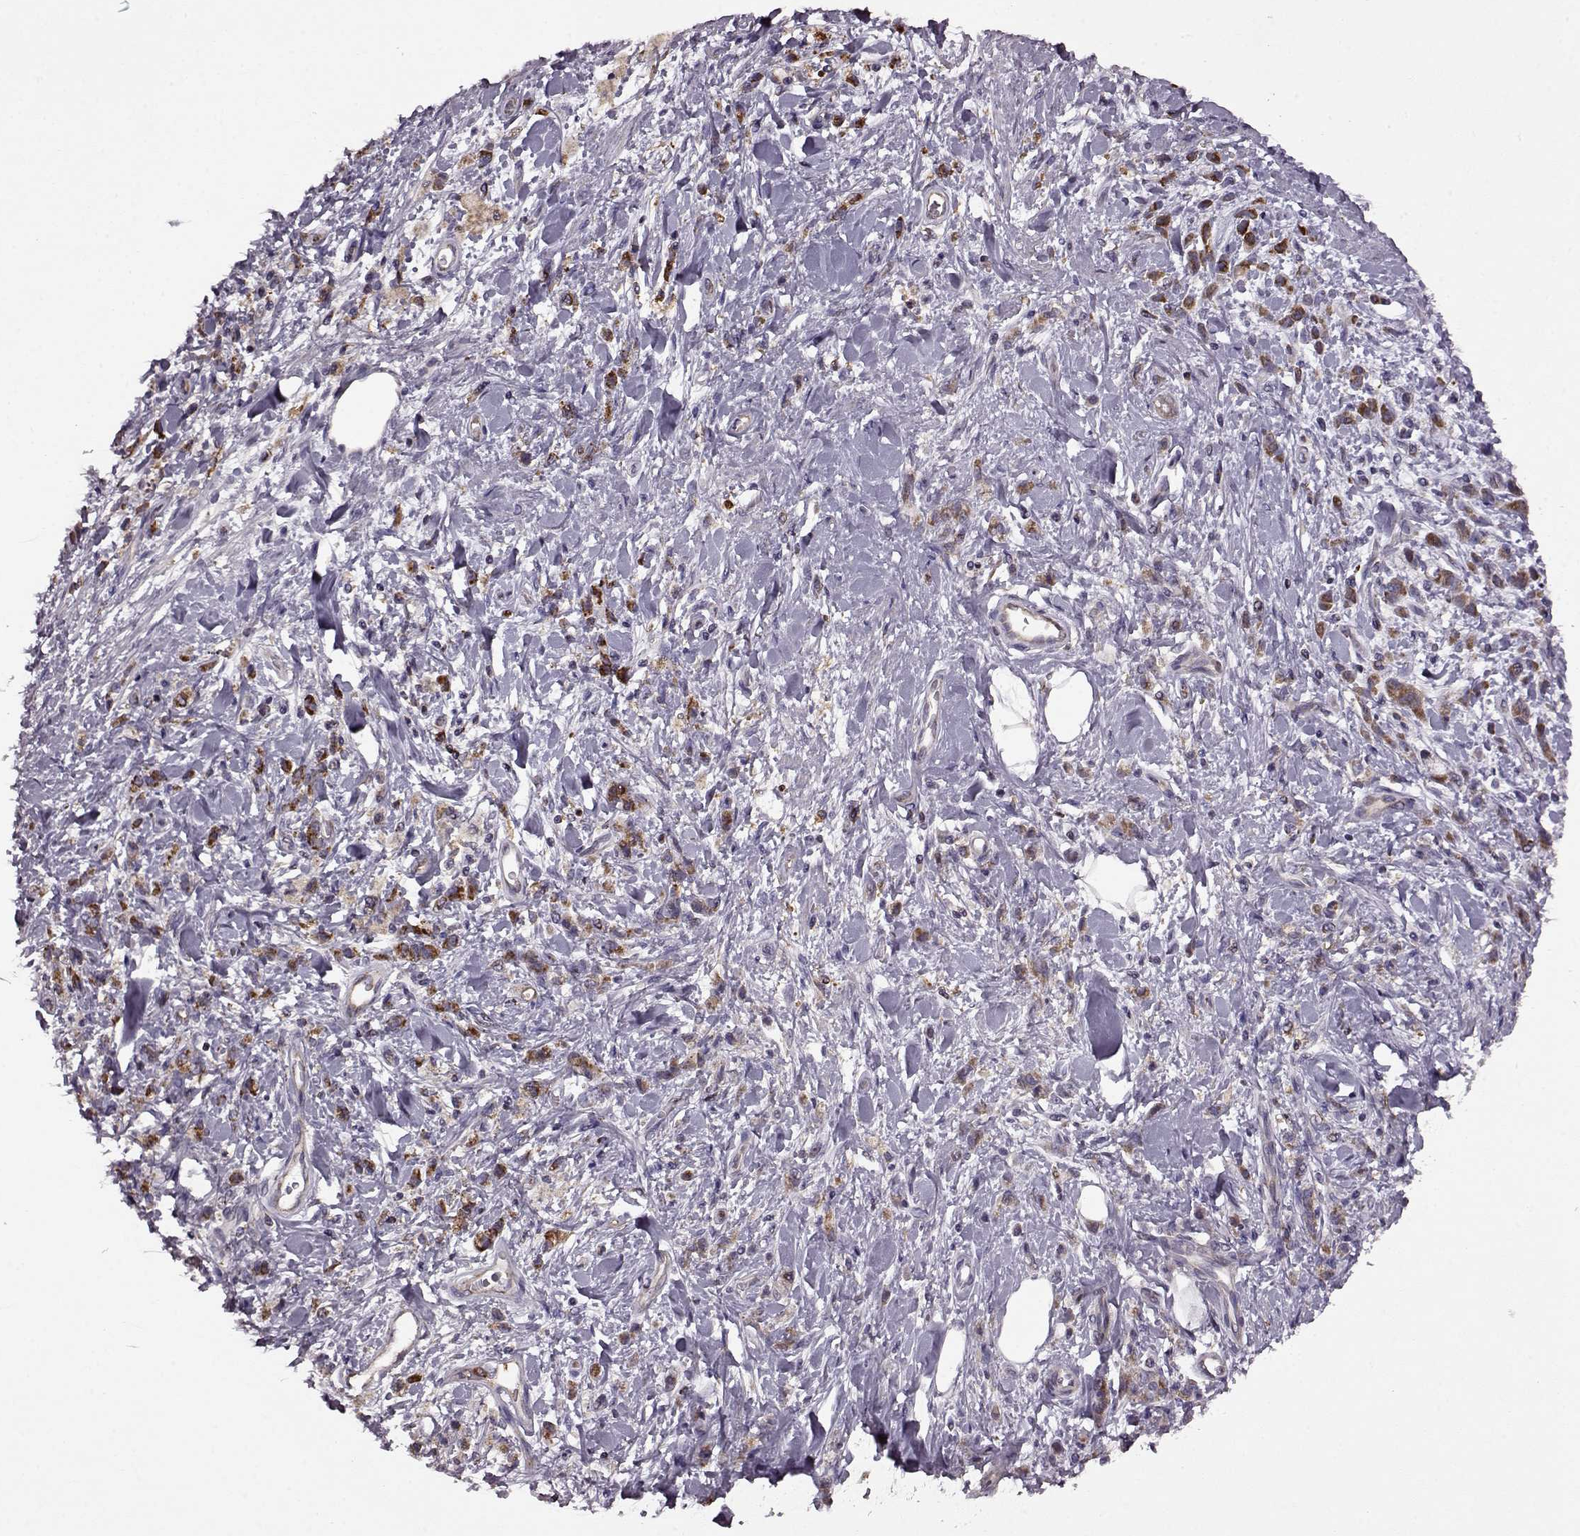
{"staining": {"intensity": "moderate", "quantity": ">75%", "location": "cytoplasmic/membranous"}, "tissue": "stomach cancer", "cell_type": "Tumor cells", "image_type": "cancer", "snomed": [{"axis": "morphology", "description": "Adenocarcinoma, NOS"}, {"axis": "topography", "description": "Stomach"}], "caption": "An IHC histopathology image of tumor tissue is shown. Protein staining in brown shows moderate cytoplasmic/membranous positivity in adenocarcinoma (stomach) within tumor cells.", "gene": "MTSS1", "patient": {"sex": "male", "age": 77}}